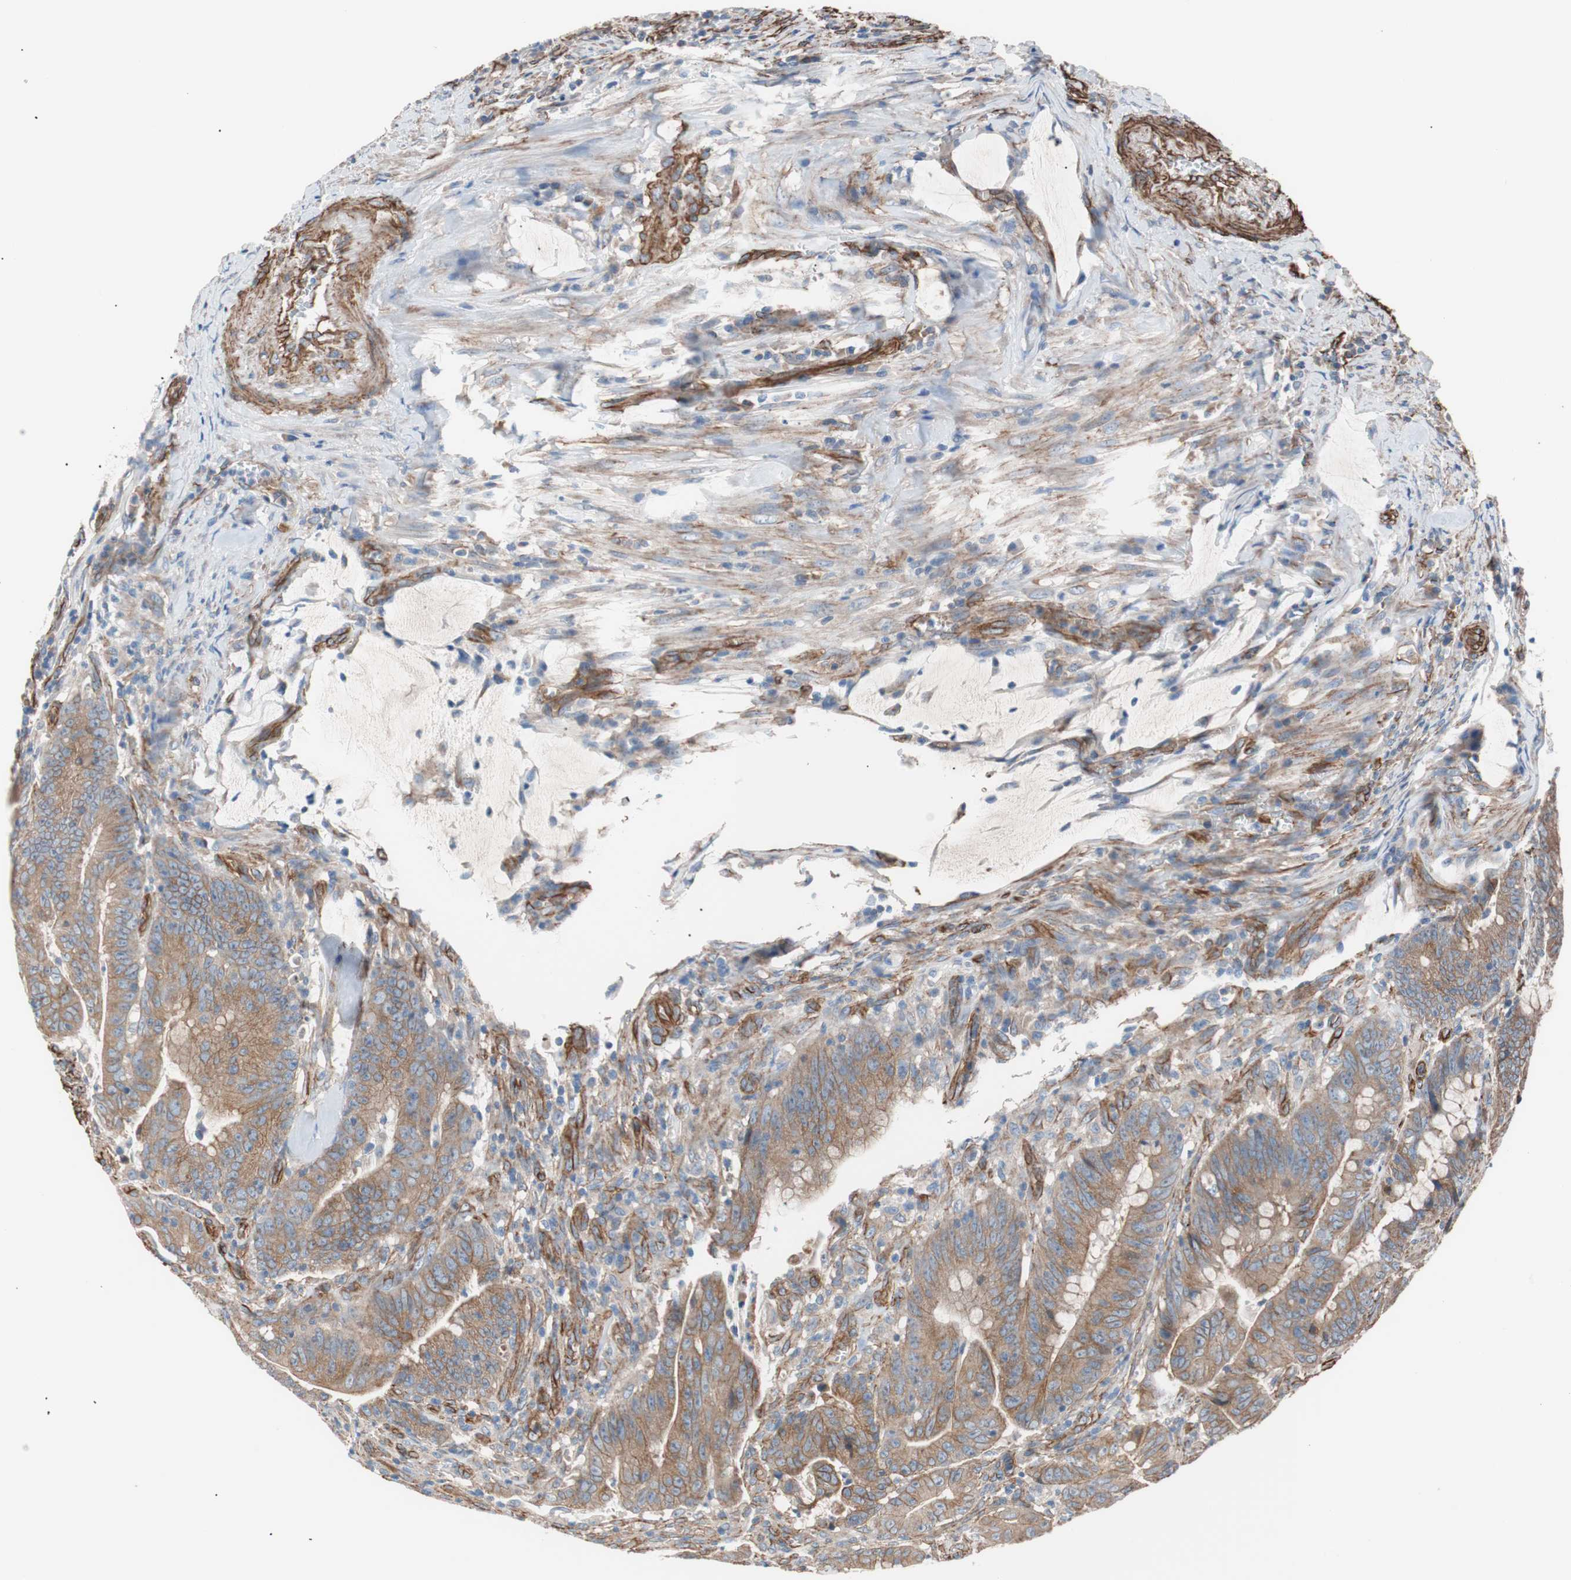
{"staining": {"intensity": "moderate", "quantity": ">75%", "location": "cytoplasmic/membranous"}, "tissue": "colorectal cancer", "cell_type": "Tumor cells", "image_type": "cancer", "snomed": [{"axis": "morphology", "description": "Adenocarcinoma, NOS"}, {"axis": "topography", "description": "Colon"}], "caption": "Immunohistochemistry staining of adenocarcinoma (colorectal), which displays medium levels of moderate cytoplasmic/membranous positivity in about >75% of tumor cells indicating moderate cytoplasmic/membranous protein positivity. The staining was performed using DAB (3,3'-diaminobenzidine) (brown) for protein detection and nuclei were counterstained in hematoxylin (blue).", "gene": "SPINT1", "patient": {"sex": "male", "age": 45}}